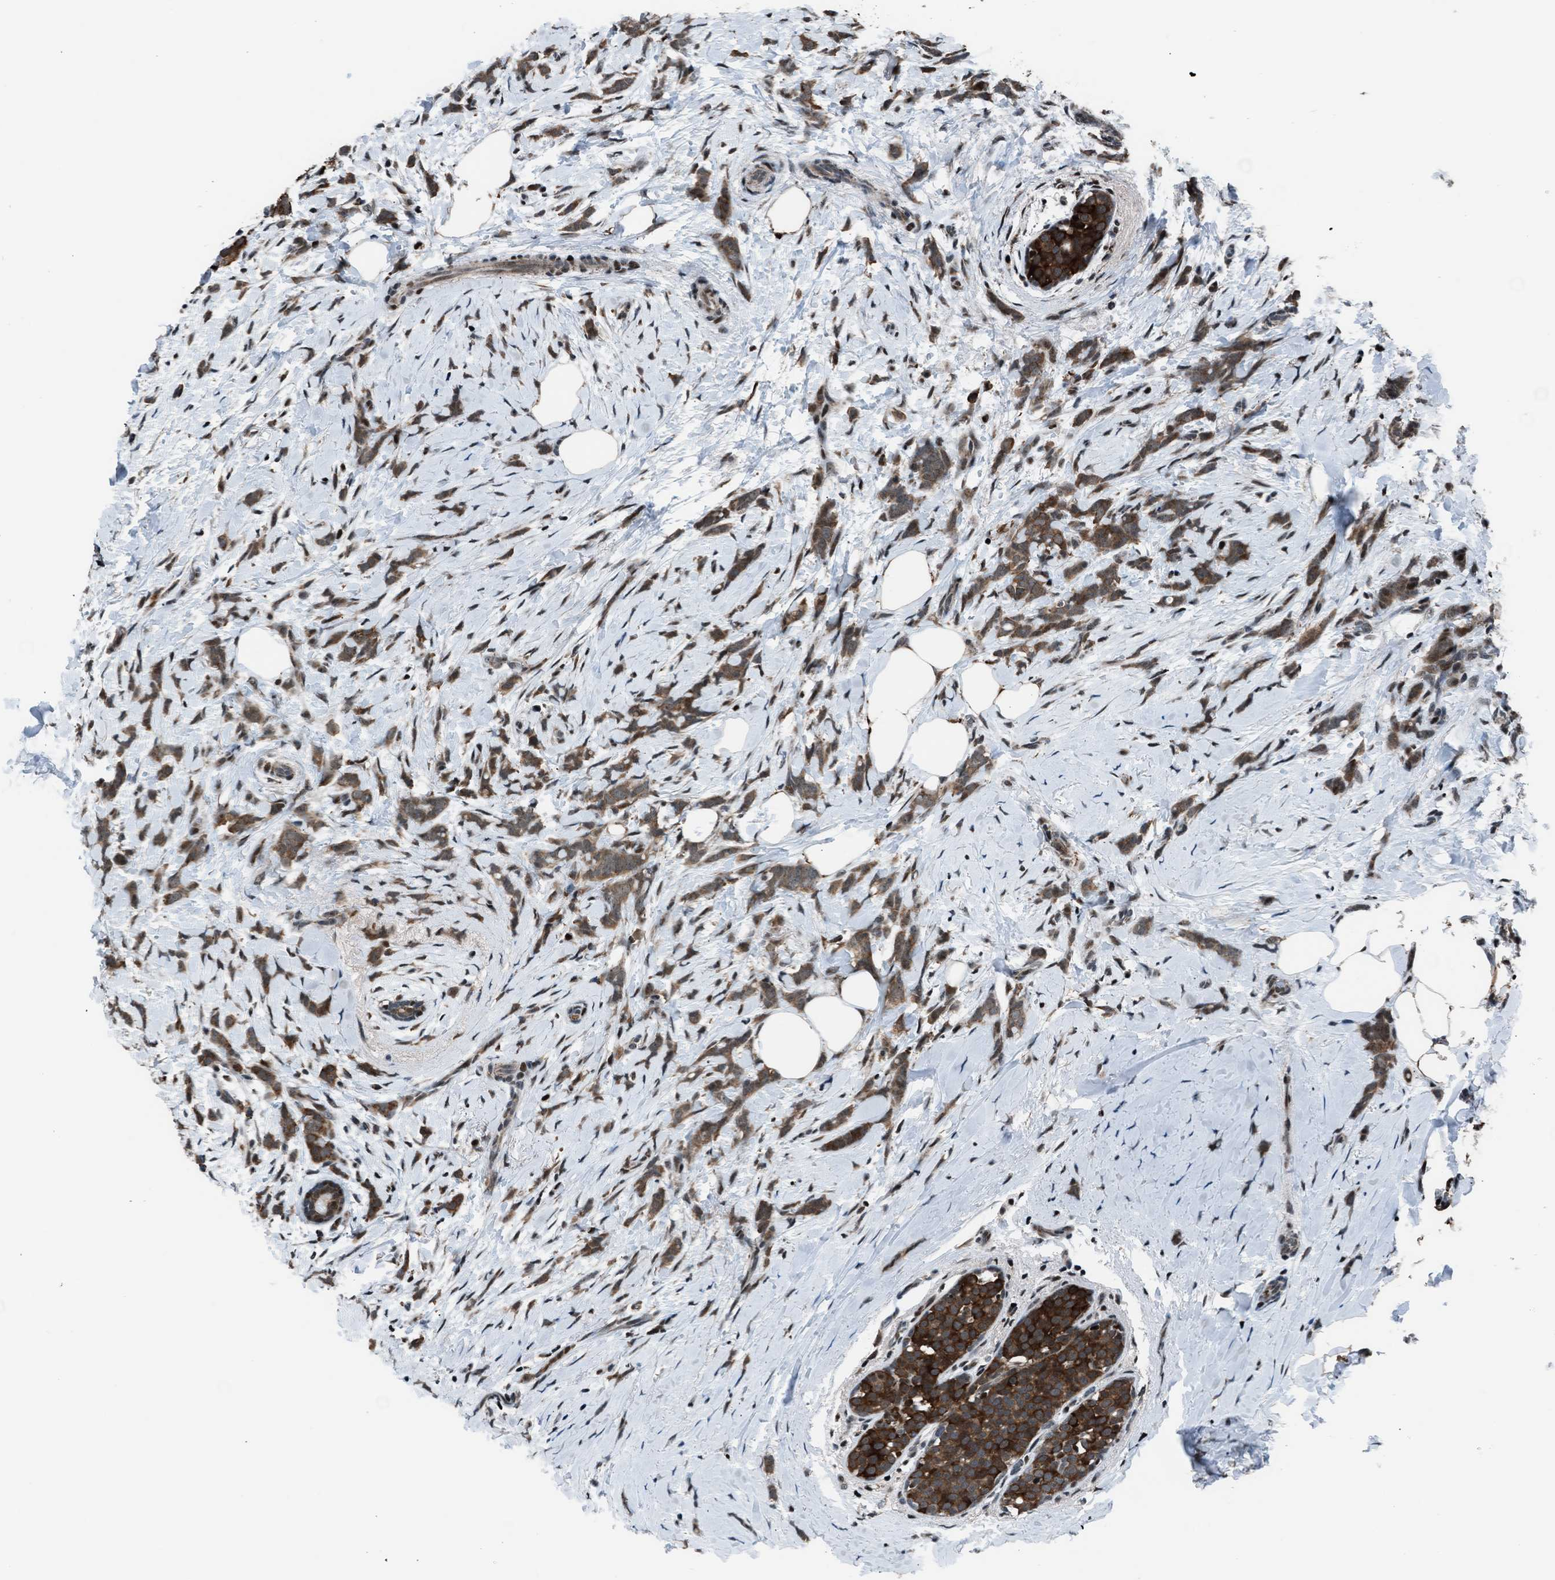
{"staining": {"intensity": "moderate", "quantity": ">75%", "location": "cytoplasmic/membranous"}, "tissue": "breast cancer", "cell_type": "Tumor cells", "image_type": "cancer", "snomed": [{"axis": "morphology", "description": "Lobular carcinoma, in situ"}, {"axis": "morphology", "description": "Lobular carcinoma"}, {"axis": "topography", "description": "Breast"}], "caption": "Brown immunohistochemical staining in human breast cancer reveals moderate cytoplasmic/membranous positivity in about >75% of tumor cells.", "gene": "MORC3", "patient": {"sex": "female", "age": 41}}